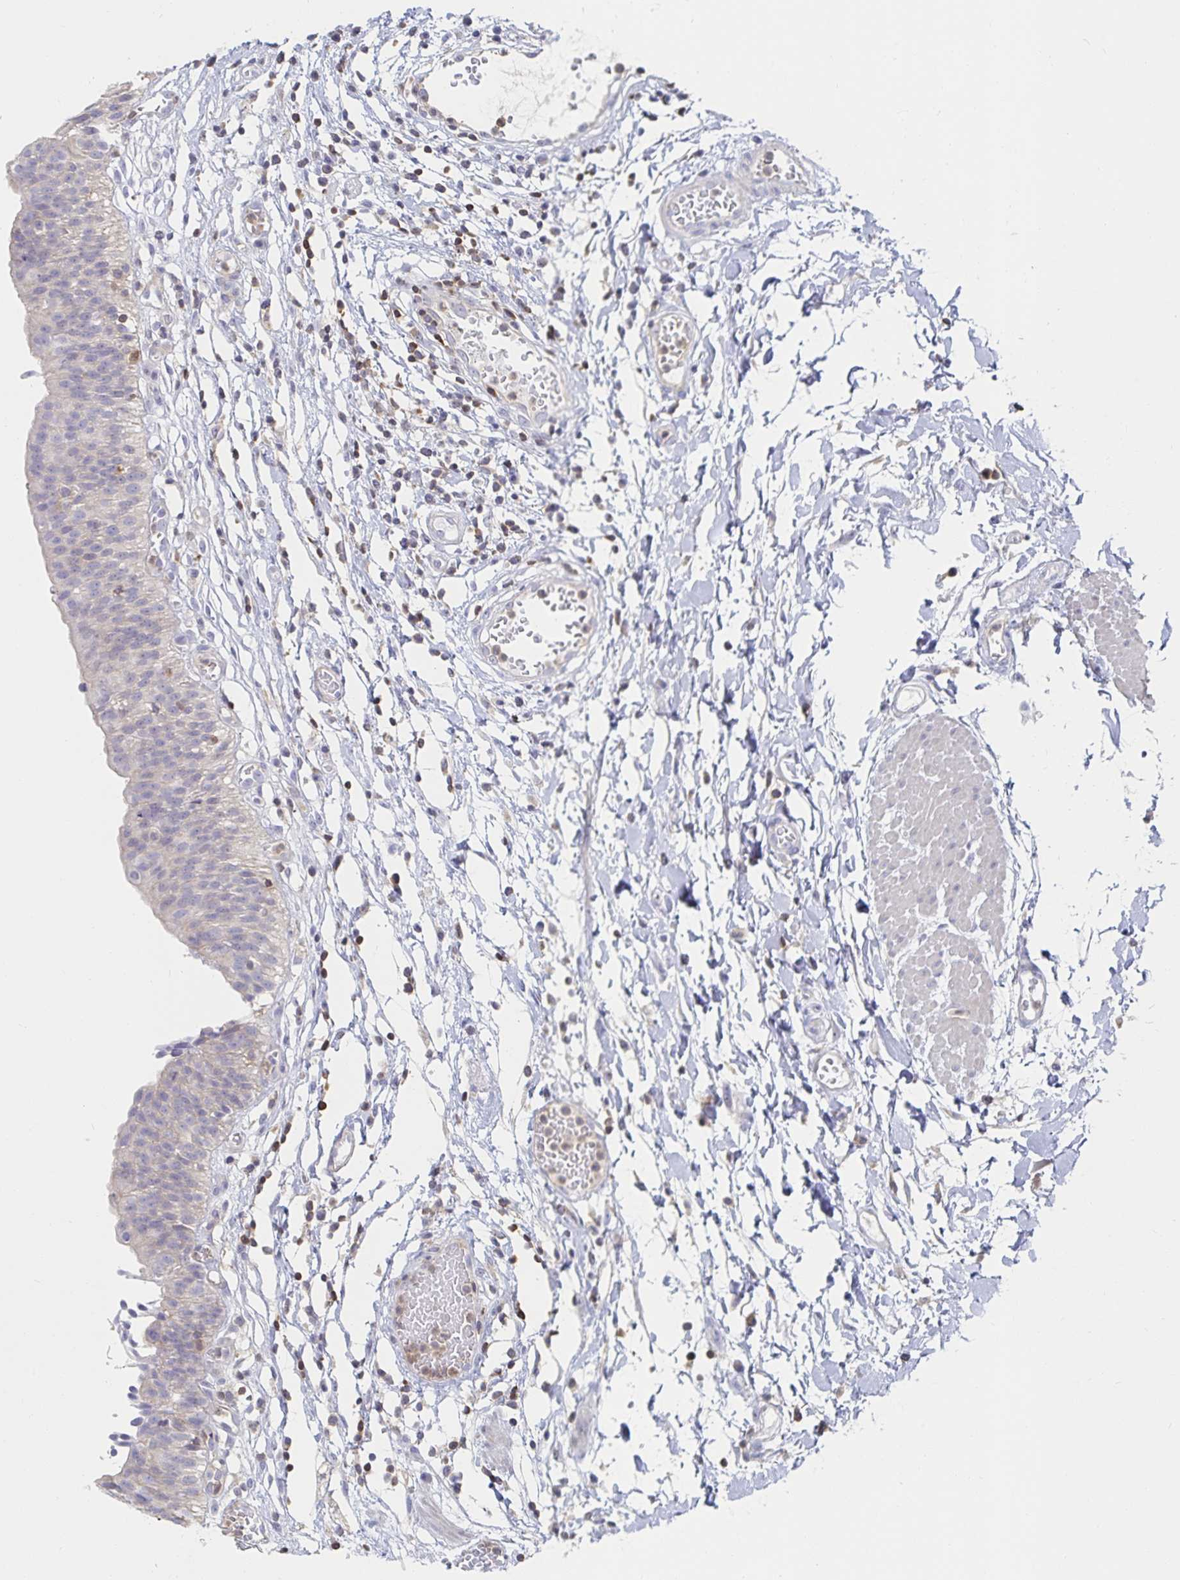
{"staining": {"intensity": "weak", "quantity": "25%-75%", "location": "cytoplasmic/membranous"}, "tissue": "urinary bladder", "cell_type": "Urothelial cells", "image_type": "normal", "snomed": [{"axis": "morphology", "description": "Normal tissue, NOS"}, {"axis": "topography", "description": "Urinary bladder"}], "caption": "DAB immunohistochemical staining of benign urinary bladder demonstrates weak cytoplasmic/membranous protein staining in about 25%-75% of urothelial cells. (Brightfield microscopy of DAB IHC at high magnification).", "gene": "PIK3CD", "patient": {"sex": "male", "age": 64}}